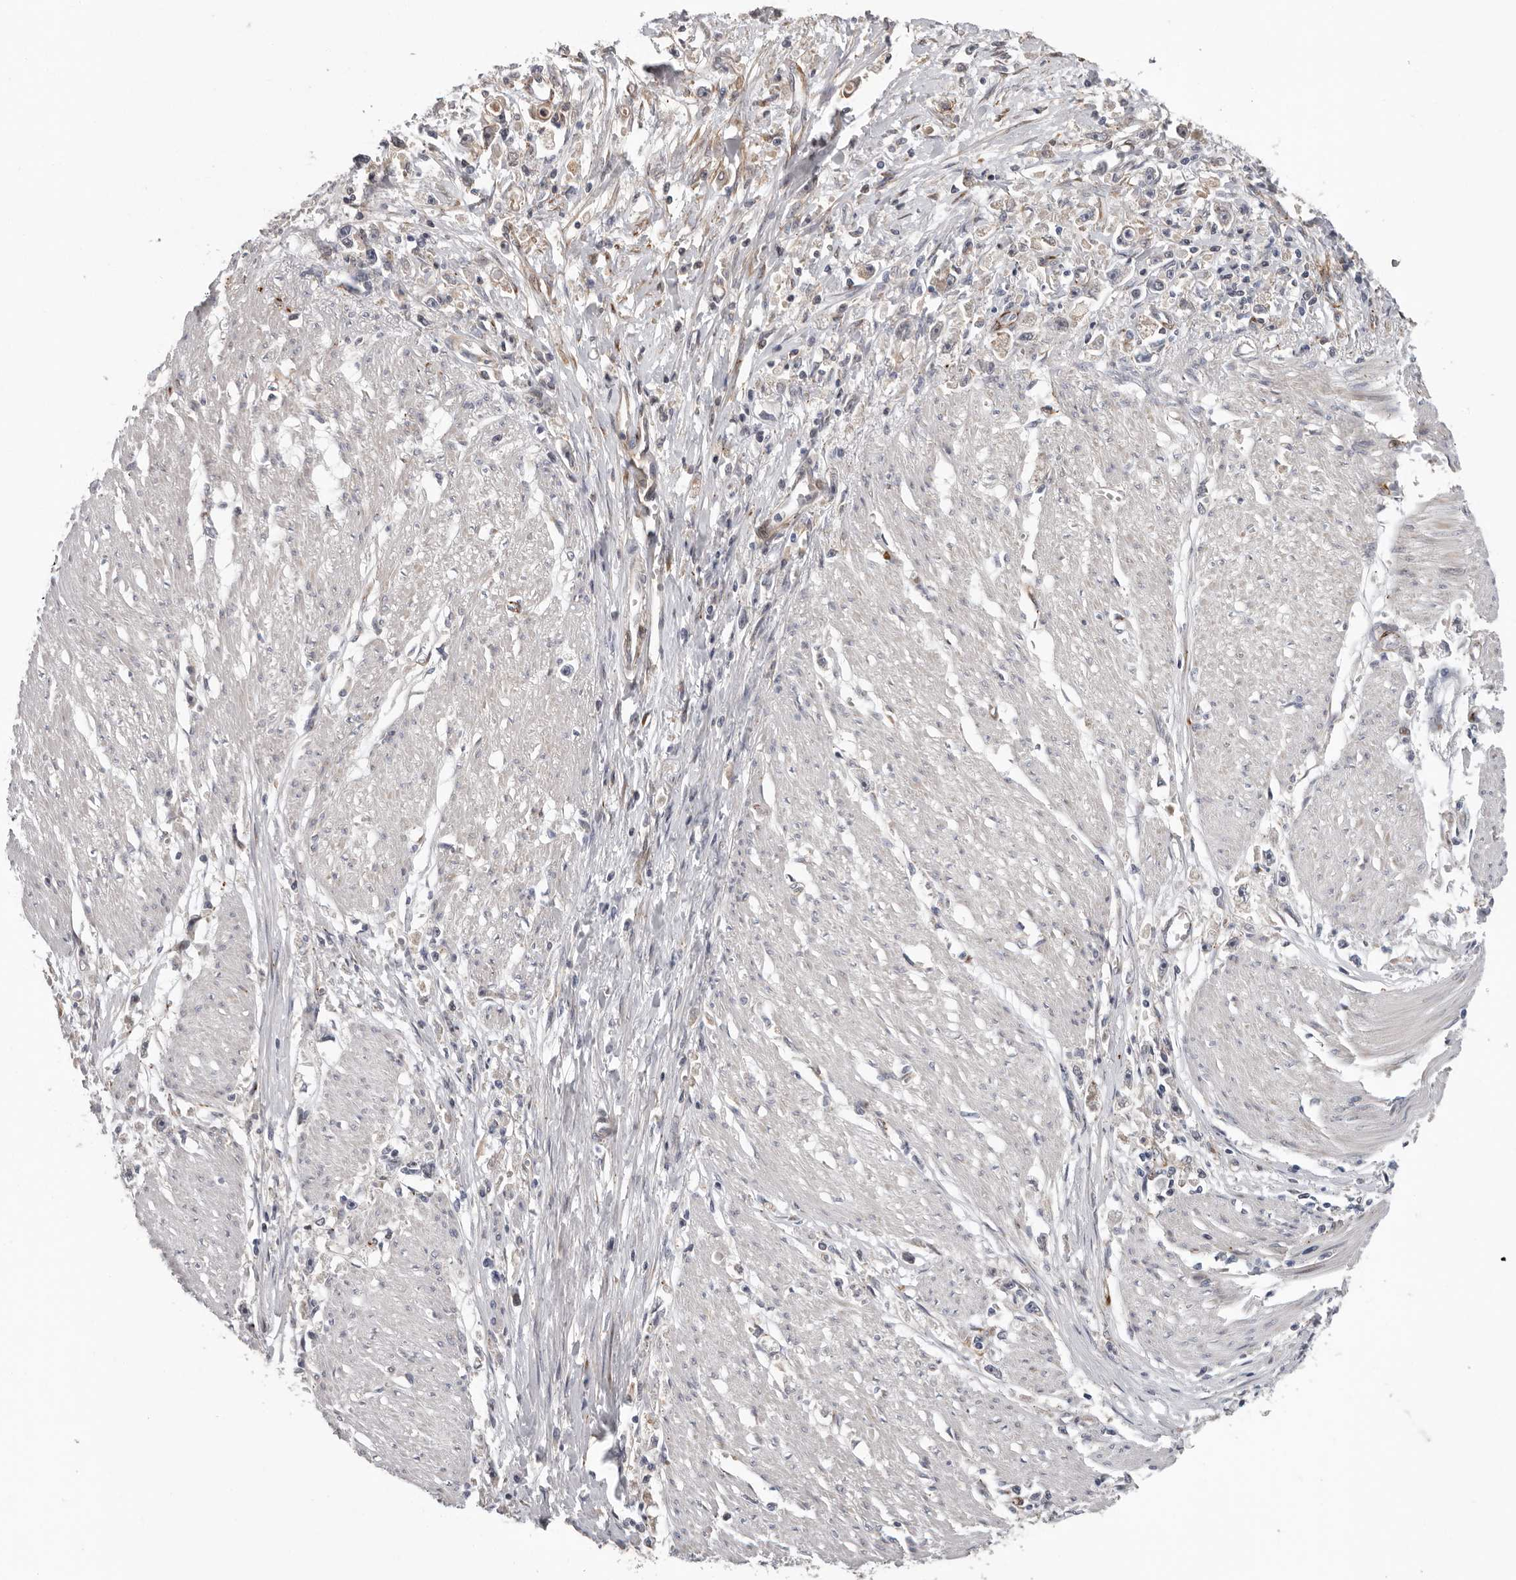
{"staining": {"intensity": "negative", "quantity": "none", "location": "none"}, "tissue": "stomach cancer", "cell_type": "Tumor cells", "image_type": "cancer", "snomed": [{"axis": "morphology", "description": "Adenocarcinoma, NOS"}, {"axis": "topography", "description": "Stomach"}], "caption": "Immunohistochemistry image of neoplastic tissue: human adenocarcinoma (stomach) stained with DAB displays no significant protein staining in tumor cells.", "gene": "ATXN3L", "patient": {"sex": "female", "age": 59}}